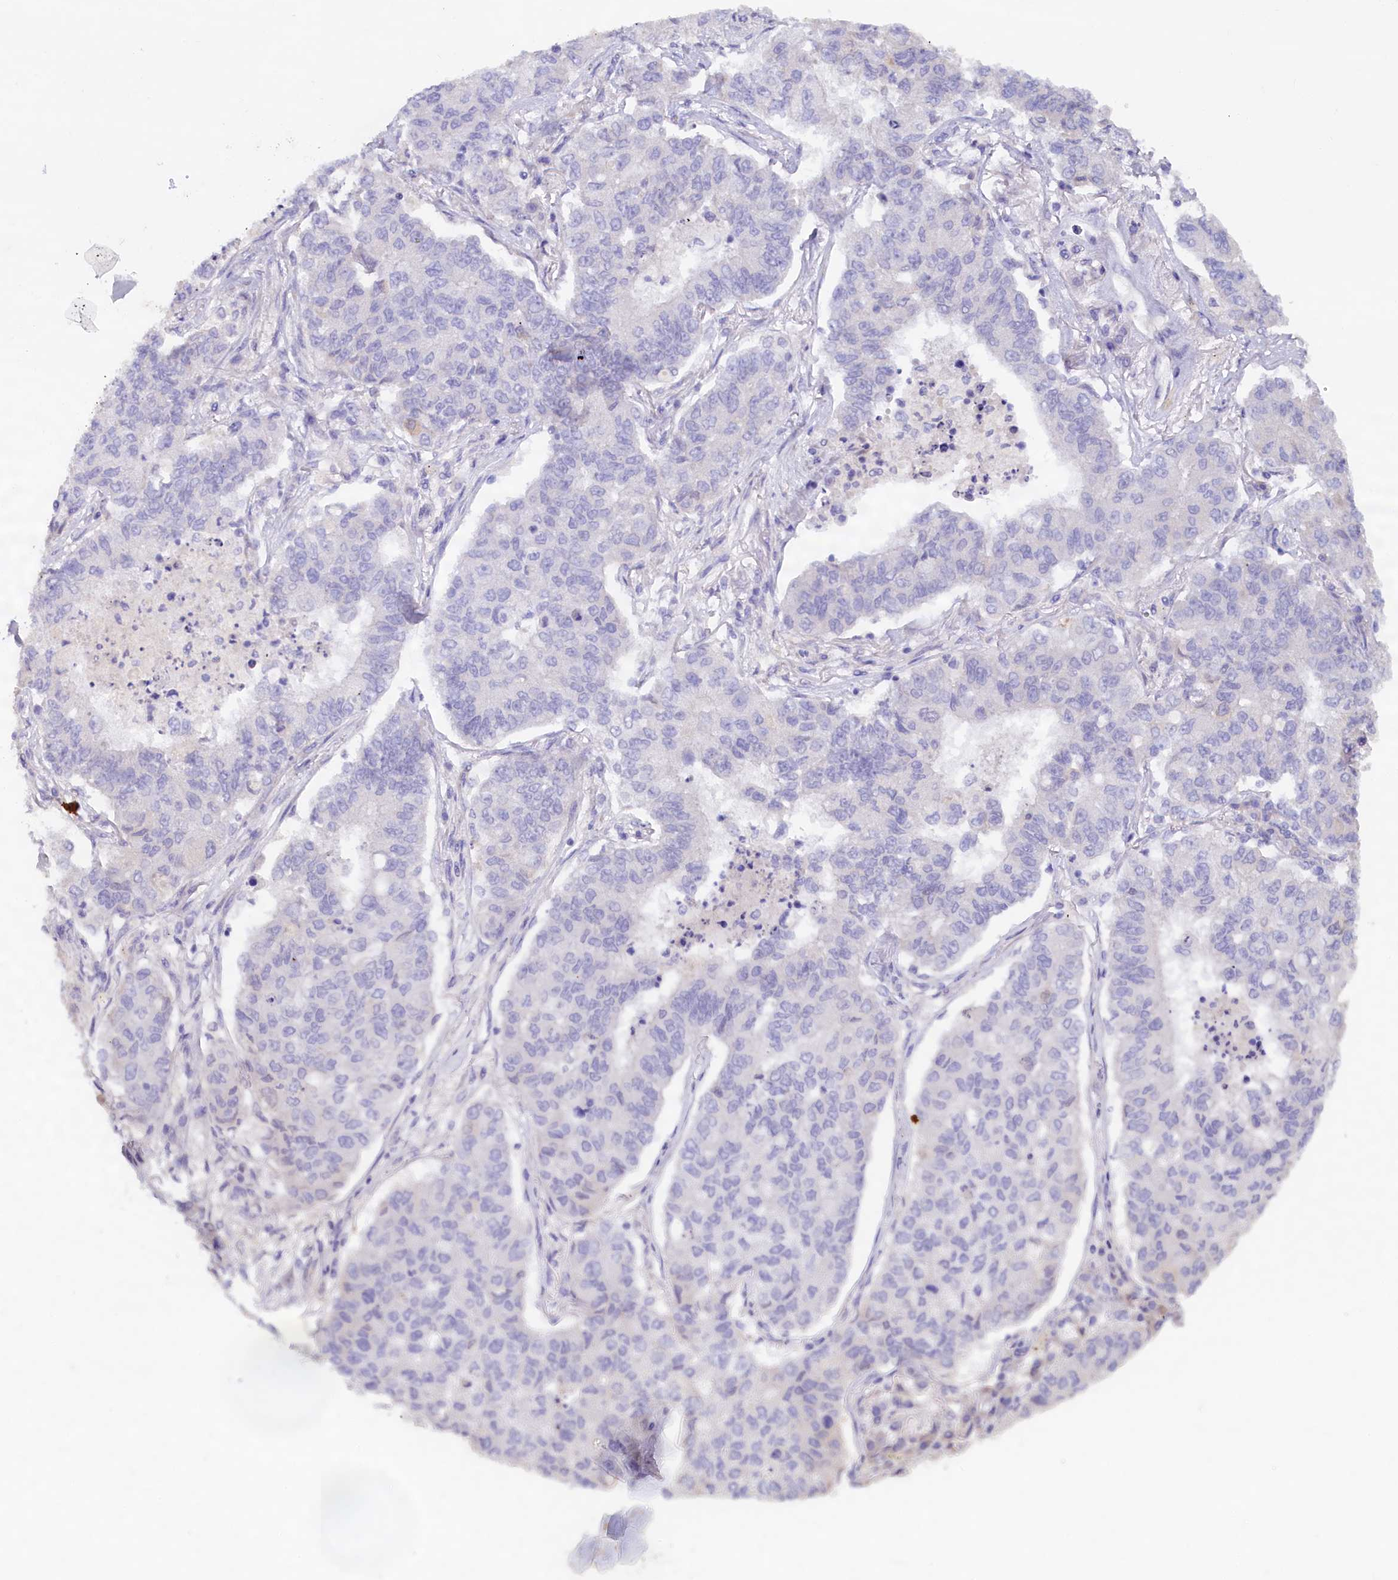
{"staining": {"intensity": "negative", "quantity": "none", "location": "none"}, "tissue": "lung cancer", "cell_type": "Tumor cells", "image_type": "cancer", "snomed": [{"axis": "morphology", "description": "Squamous cell carcinoma, NOS"}, {"axis": "topography", "description": "Lung"}], "caption": "Immunohistochemistry (IHC) micrograph of neoplastic tissue: lung cancer stained with DAB (3,3'-diaminobenzidine) displays no significant protein positivity in tumor cells.", "gene": "ZSWIM4", "patient": {"sex": "male", "age": 74}}